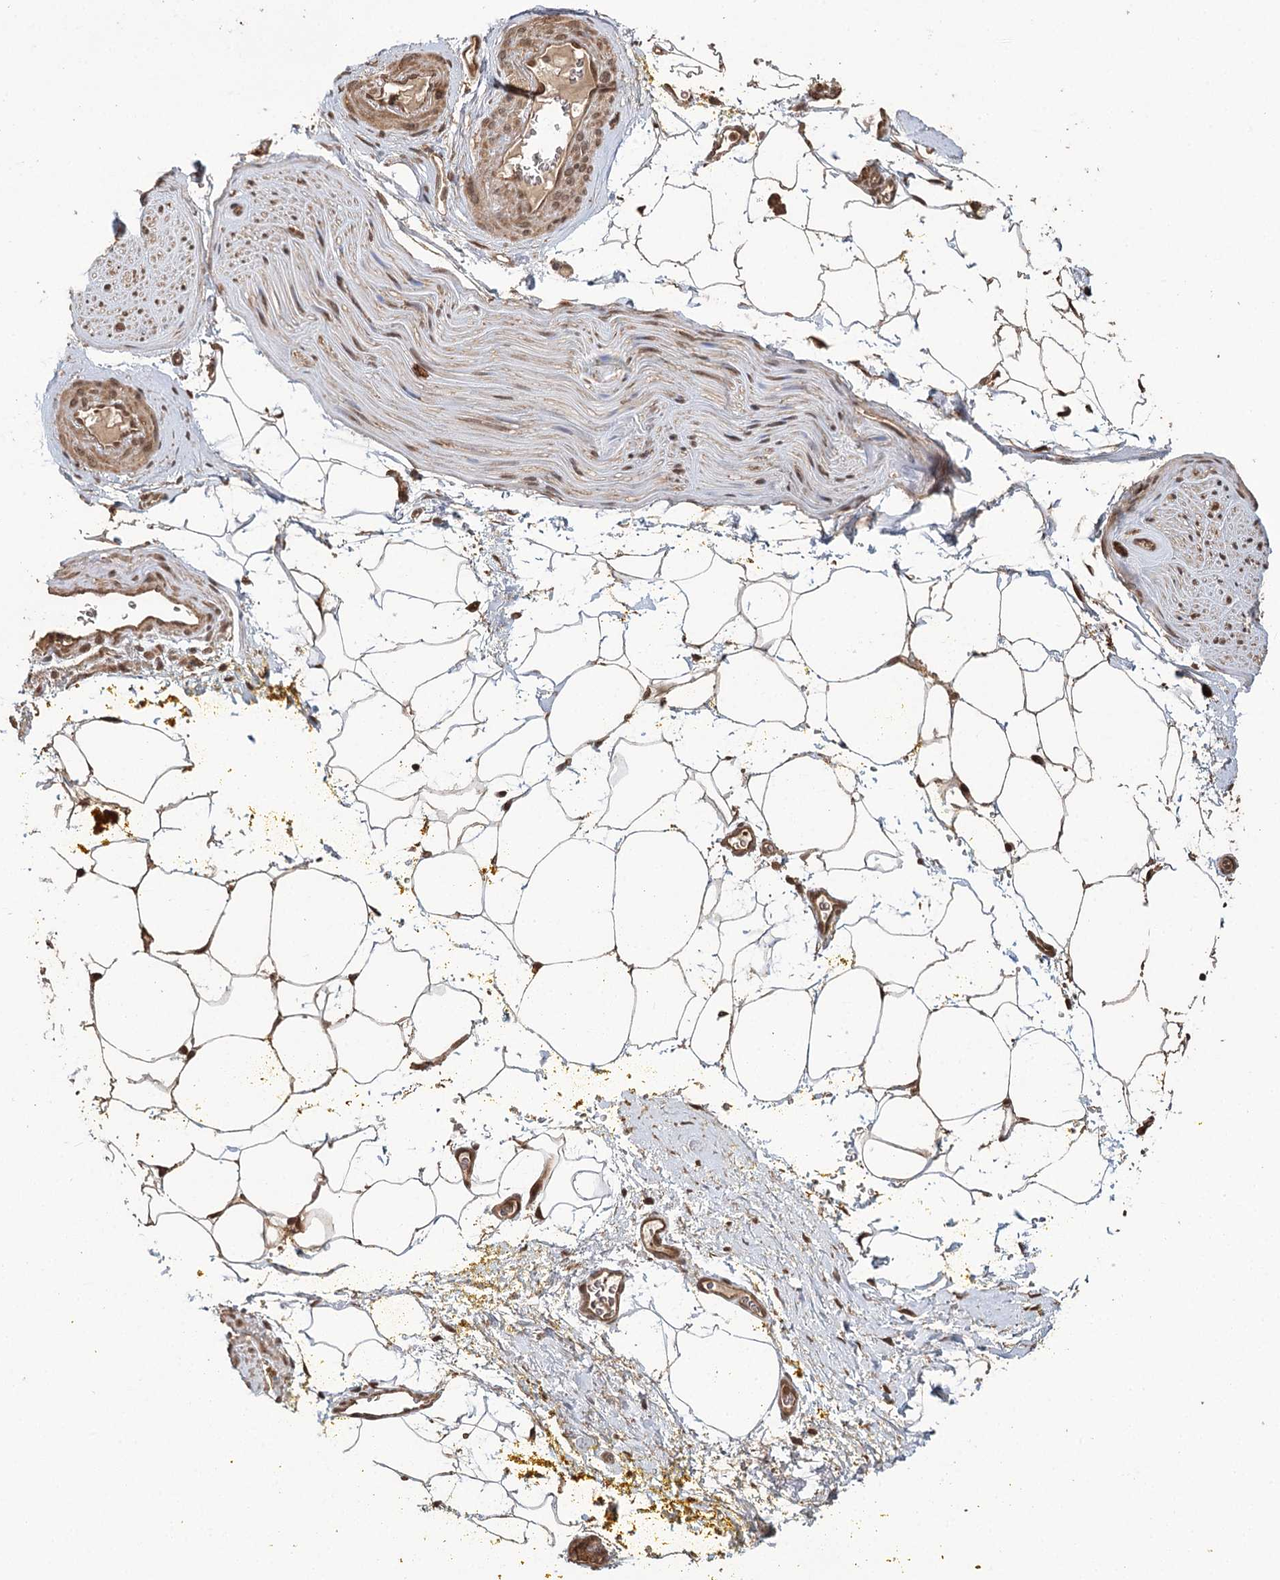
{"staining": {"intensity": "moderate", "quantity": ">75%", "location": "cytoplasmic/membranous,nuclear"}, "tissue": "adipose tissue", "cell_type": "Adipocytes", "image_type": "normal", "snomed": [{"axis": "morphology", "description": "Normal tissue, NOS"}, {"axis": "morphology", "description": "Adenocarcinoma, Low grade"}, {"axis": "topography", "description": "Prostate"}, {"axis": "topography", "description": "Peripheral nerve tissue"}], "caption": "A medium amount of moderate cytoplasmic/membranous,nuclear positivity is seen in approximately >75% of adipocytes in benign adipose tissue. (Brightfield microscopy of DAB IHC at high magnification).", "gene": "N6AMT1", "patient": {"sex": "male", "age": 63}}